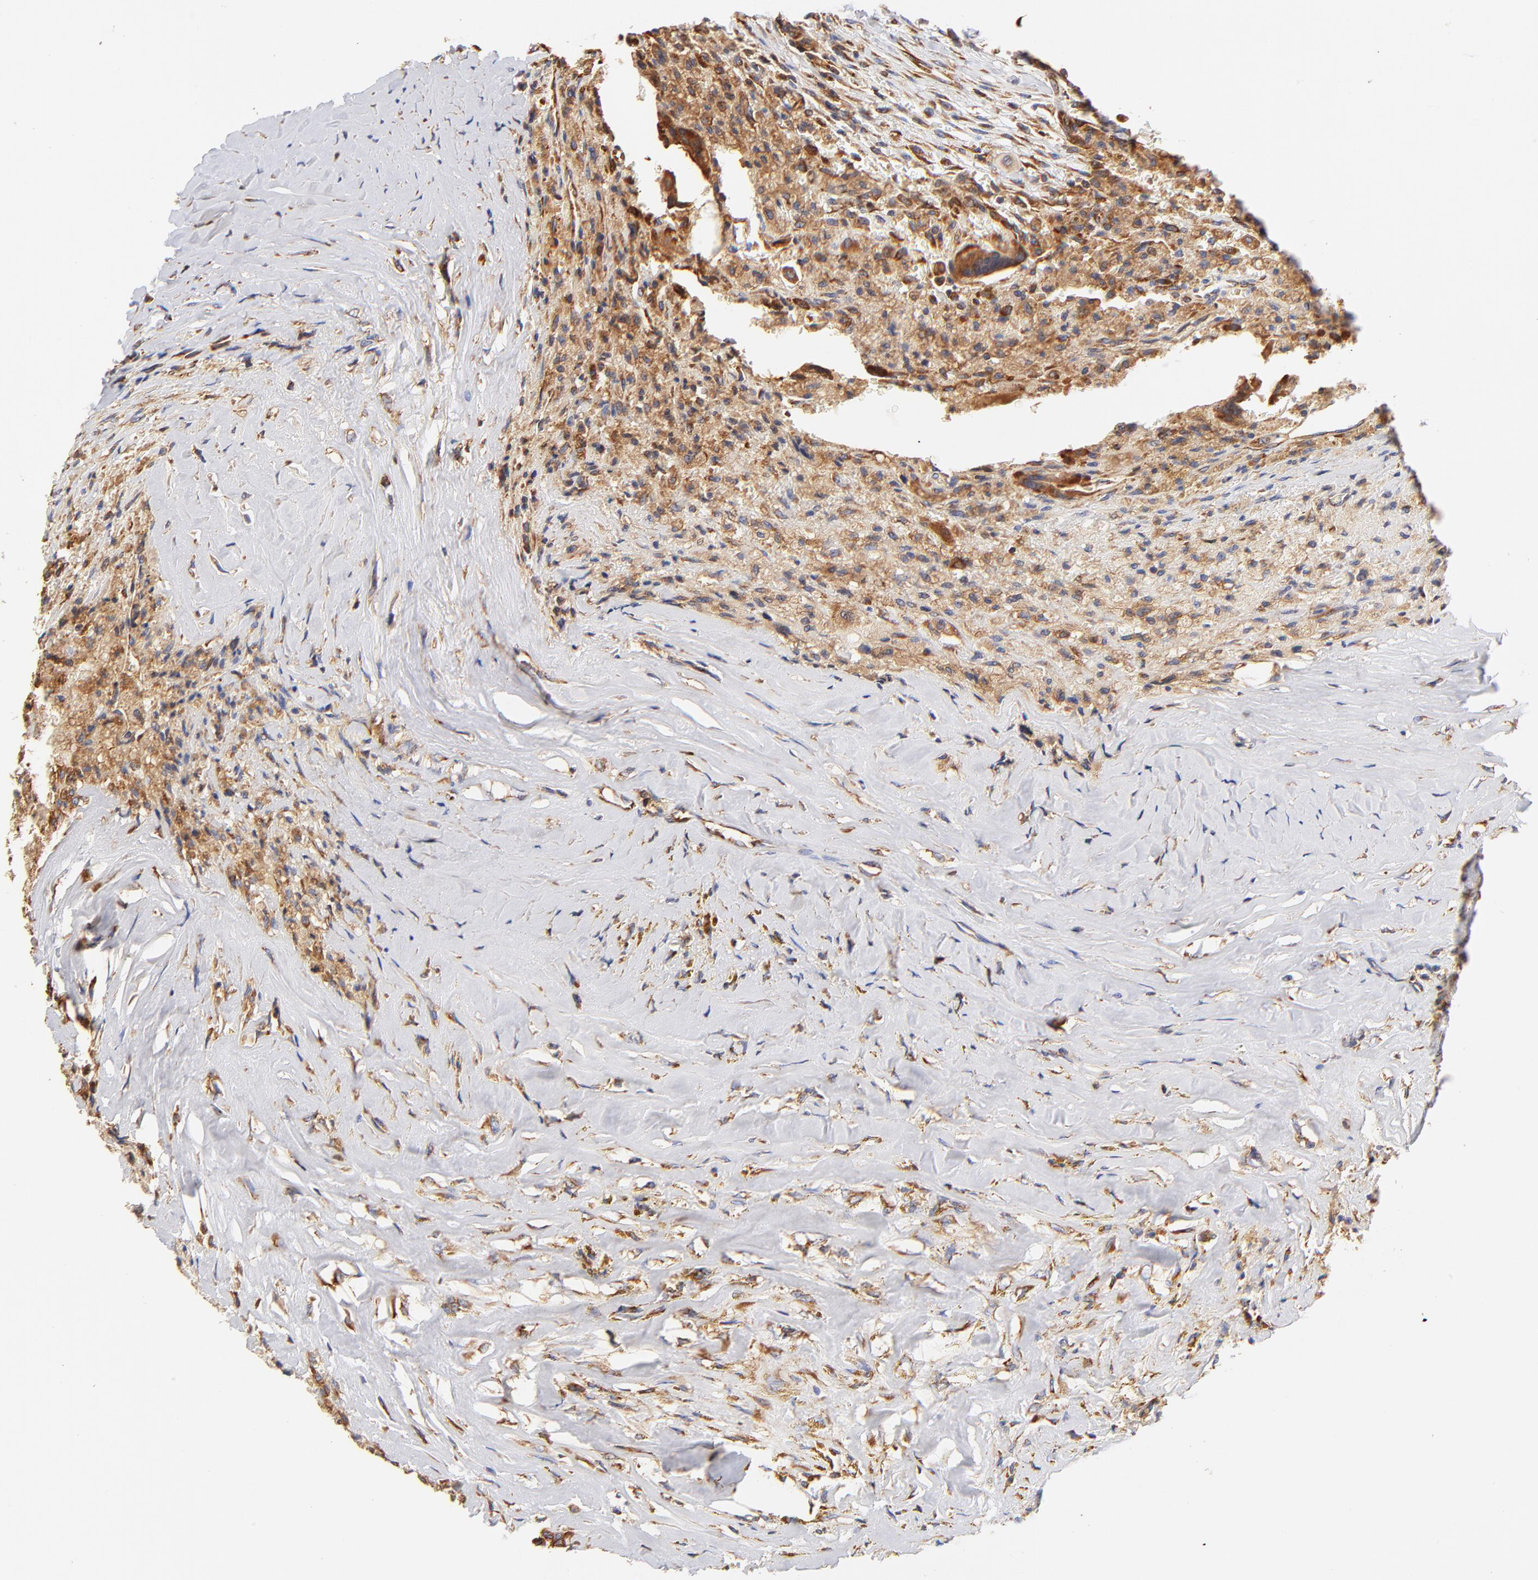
{"staining": {"intensity": "moderate", "quantity": ">75%", "location": "cytoplasmic/membranous"}, "tissue": "thyroid cancer", "cell_type": "Tumor cells", "image_type": "cancer", "snomed": [{"axis": "morphology", "description": "Papillary adenocarcinoma, NOS"}, {"axis": "topography", "description": "Thyroid gland"}], "caption": "About >75% of tumor cells in human thyroid papillary adenocarcinoma display moderate cytoplasmic/membranous protein expression as visualized by brown immunohistochemical staining.", "gene": "RPL27", "patient": {"sex": "male", "age": 87}}